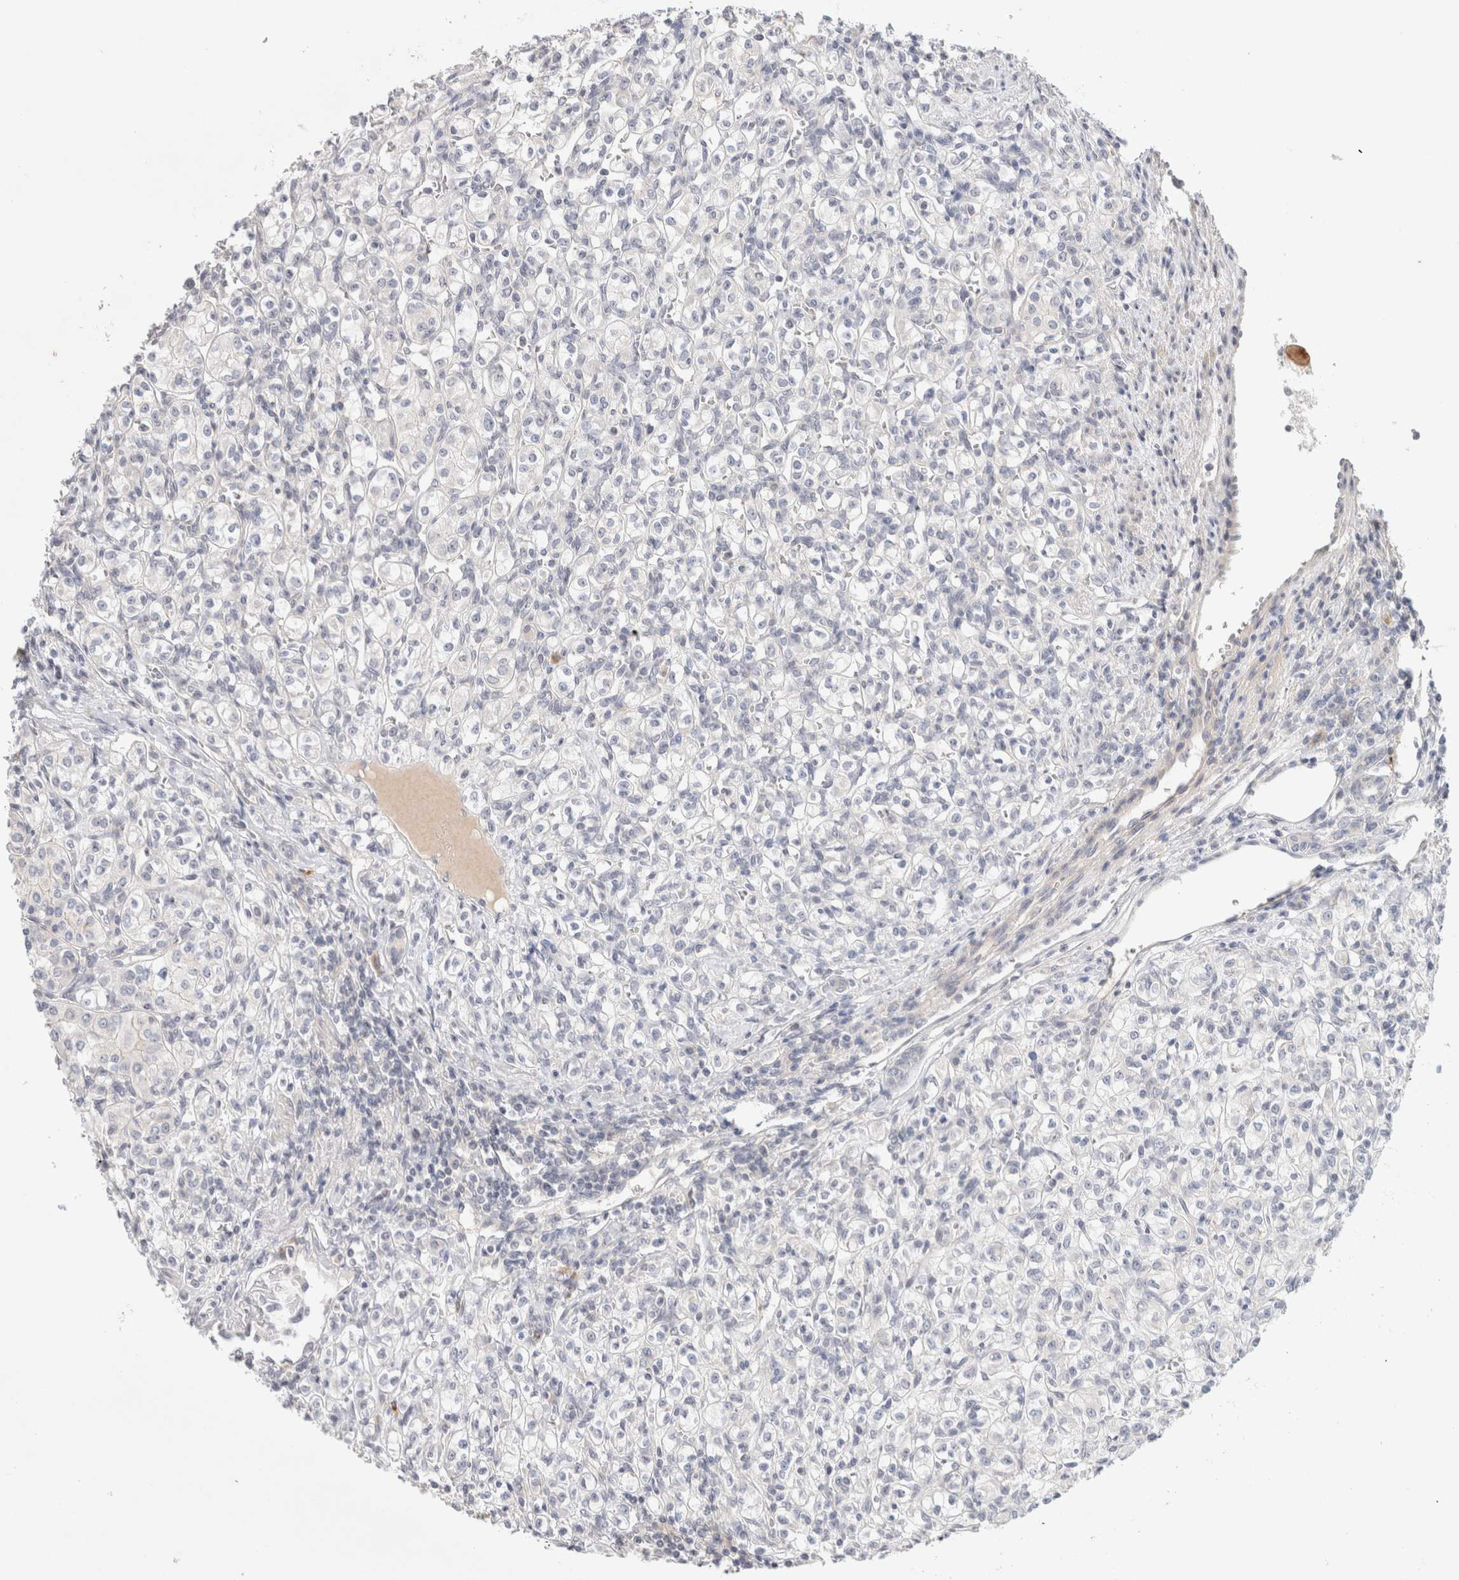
{"staining": {"intensity": "negative", "quantity": "none", "location": "none"}, "tissue": "renal cancer", "cell_type": "Tumor cells", "image_type": "cancer", "snomed": [{"axis": "morphology", "description": "Adenocarcinoma, NOS"}, {"axis": "topography", "description": "Kidney"}], "caption": "DAB (3,3'-diaminobenzidine) immunohistochemical staining of adenocarcinoma (renal) demonstrates no significant staining in tumor cells.", "gene": "SPRTN", "patient": {"sex": "male", "age": 77}}